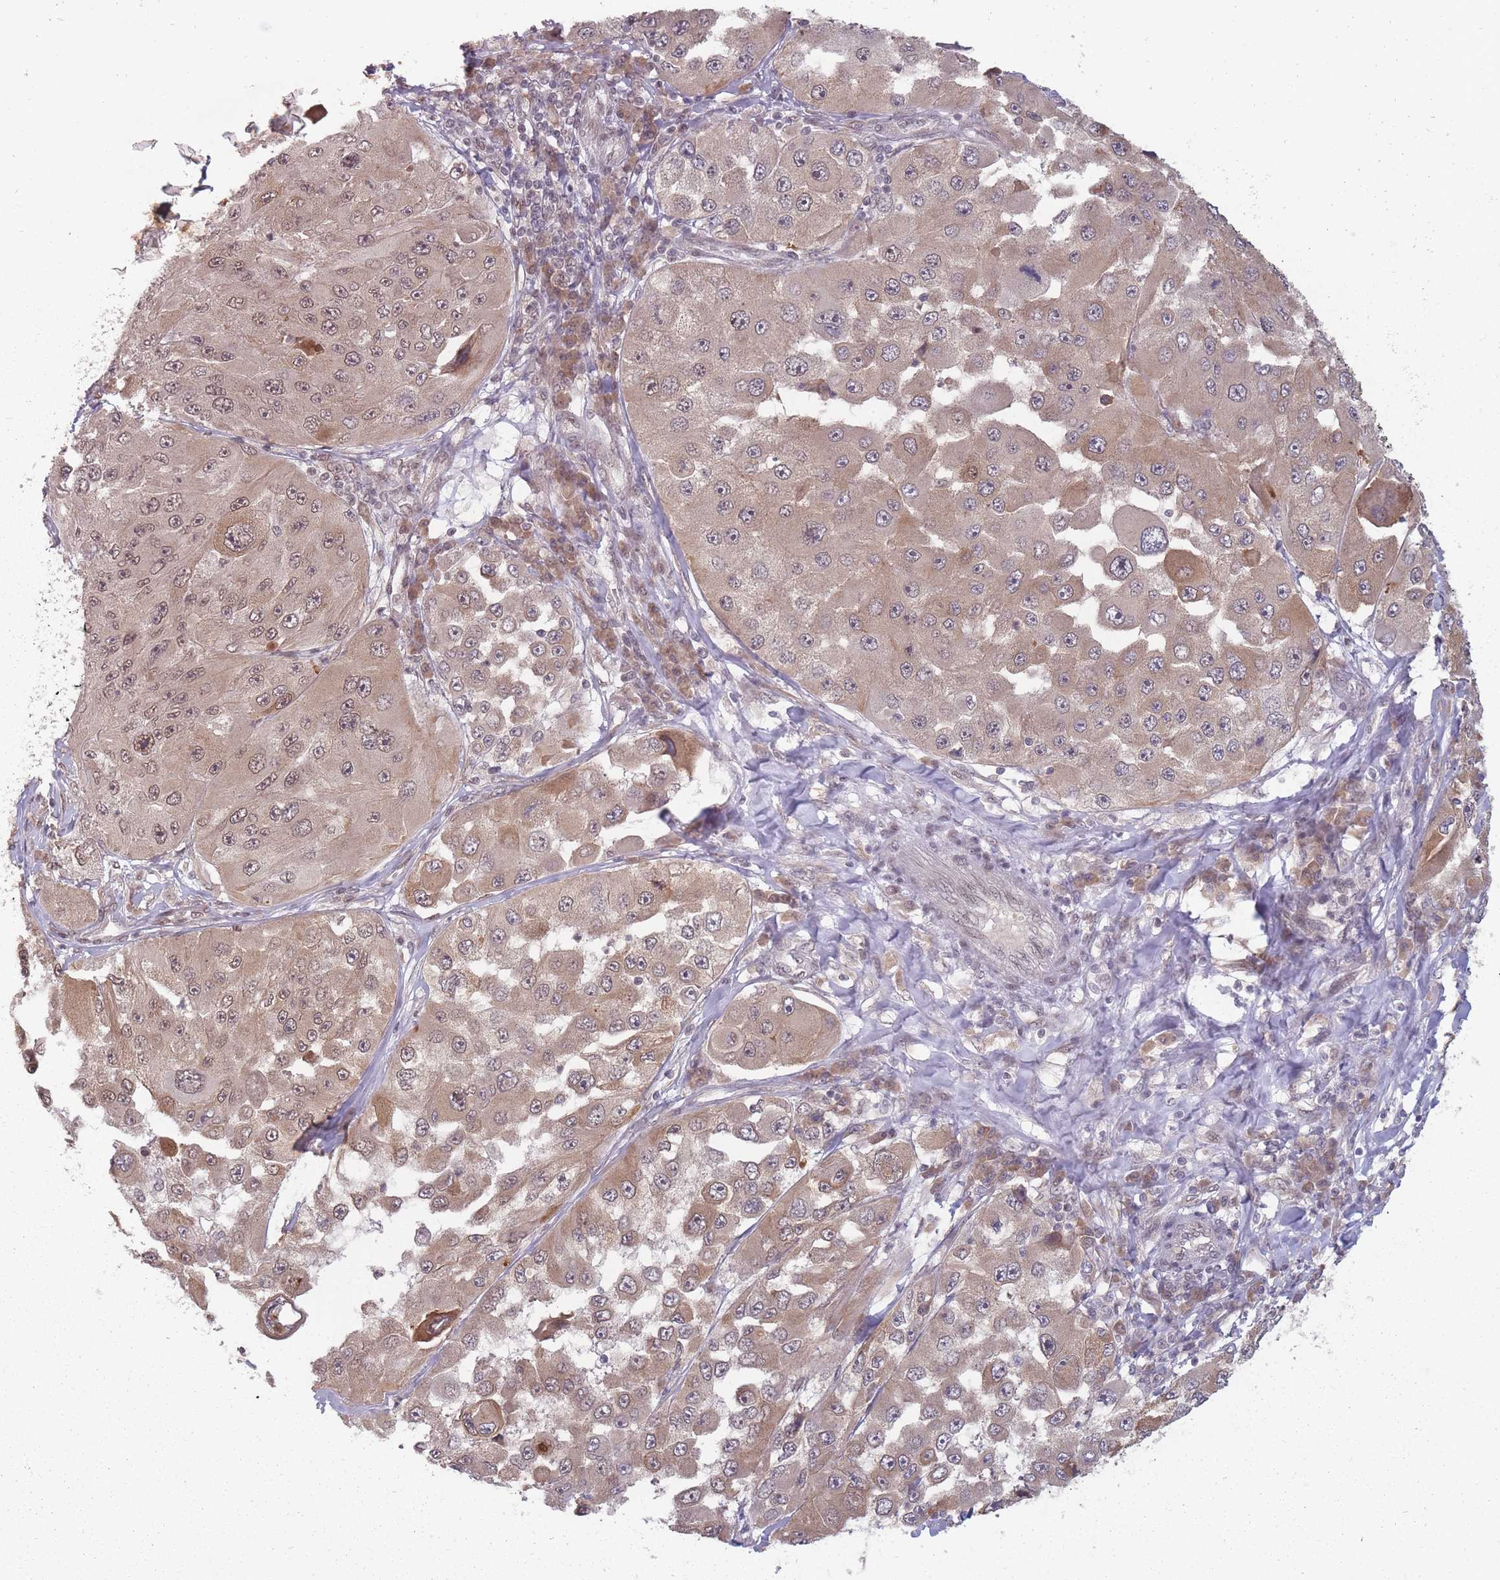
{"staining": {"intensity": "moderate", "quantity": ">75%", "location": "cytoplasmic/membranous,nuclear"}, "tissue": "melanoma", "cell_type": "Tumor cells", "image_type": "cancer", "snomed": [{"axis": "morphology", "description": "Malignant melanoma, Metastatic site"}, {"axis": "topography", "description": "Lymph node"}], "caption": "Immunohistochemical staining of melanoma reveals medium levels of moderate cytoplasmic/membranous and nuclear protein expression in about >75% of tumor cells. The staining was performed using DAB (3,3'-diaminobenzidine) to visualize the protein expression in brown, while the nuclei were stained in blue with hematoxylin (Magnification: 20x).", "gene": "TMED3", "patient": {"sex": "male", "age": 62}}